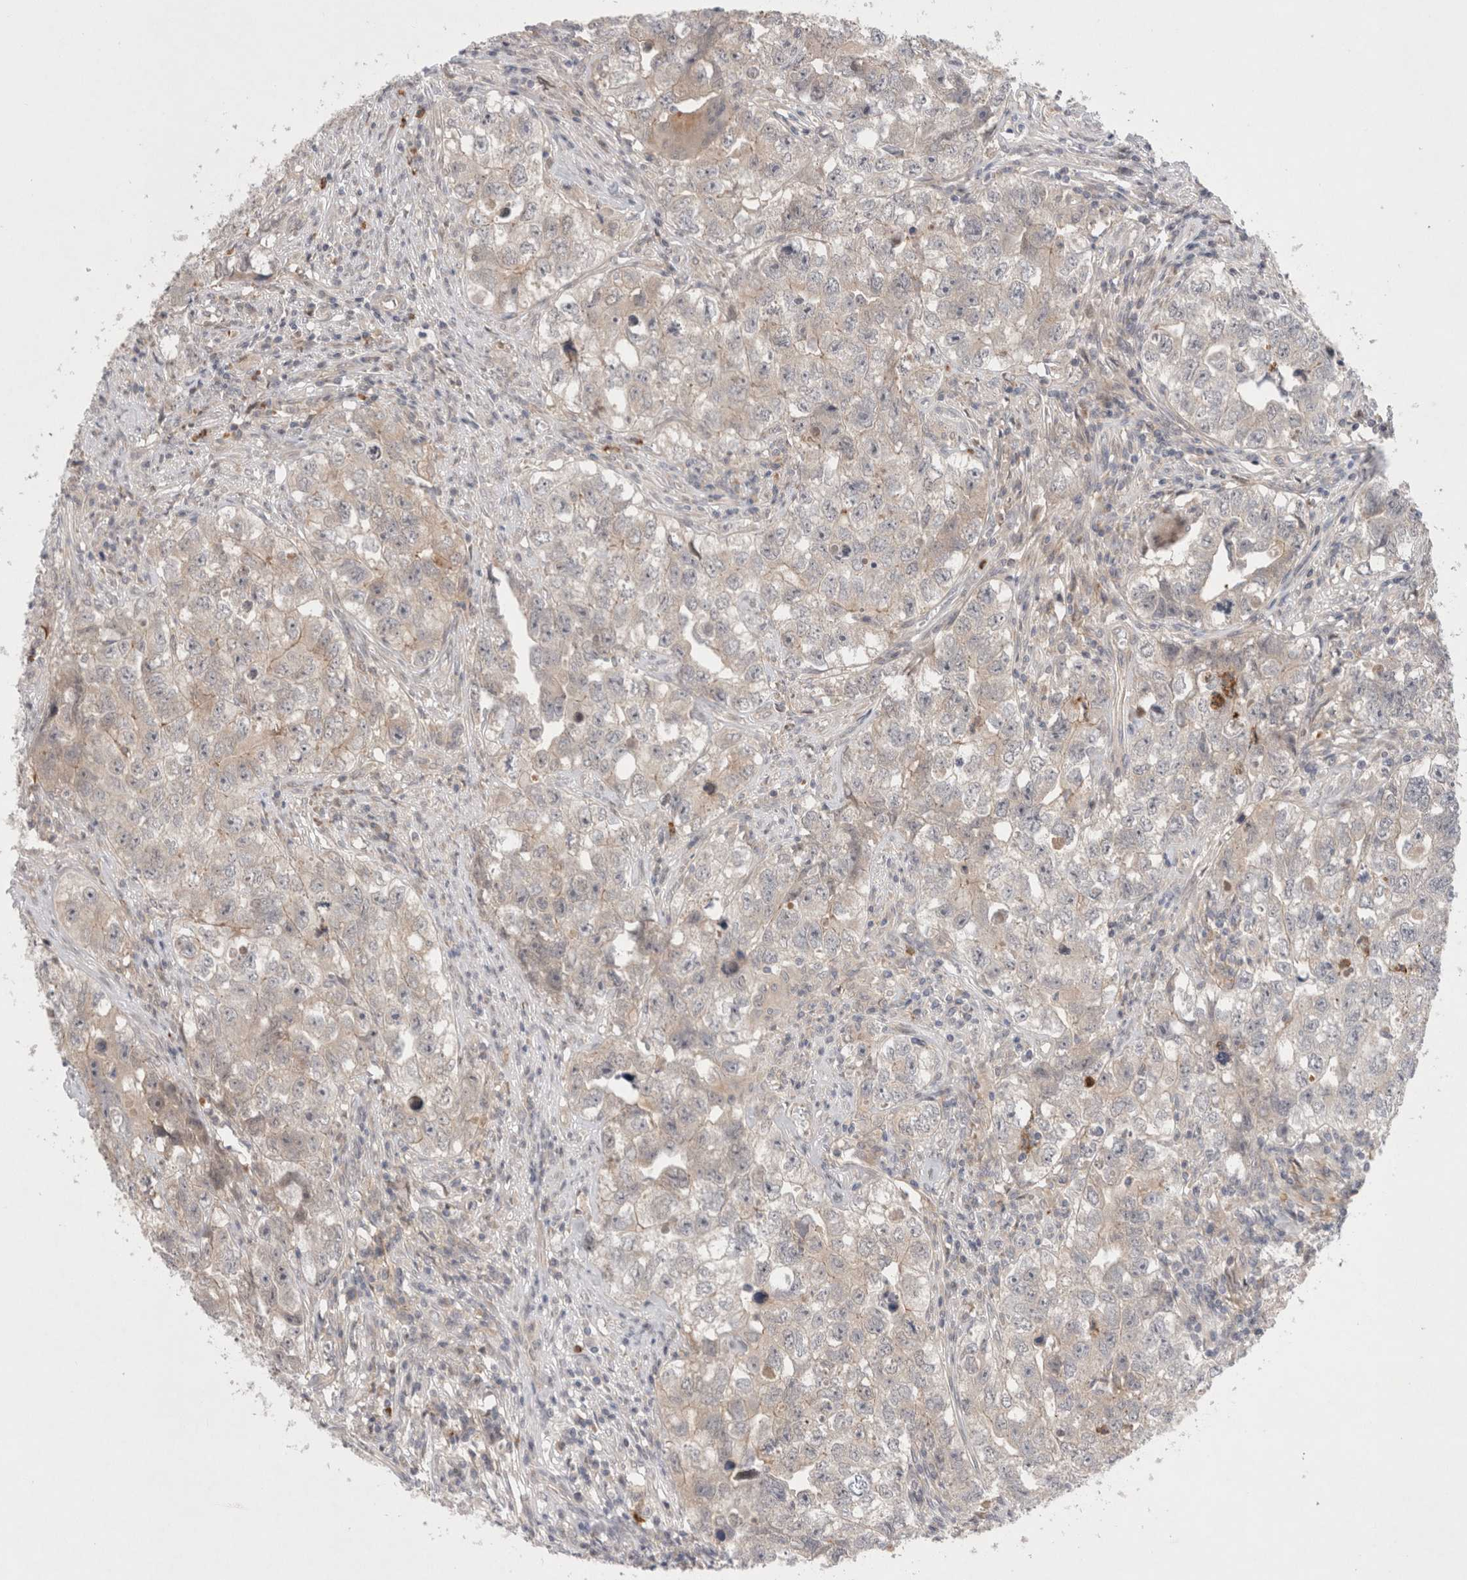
{"staining": {"intensity": "negative", "quantity": "none", "location": "none"}, "tissue": "testis cancer", "cell_type": "Tumor cells", "image_type": "cancer", "snomed": [{"axis": "morphology", "description": "Seminoma, NOS"}, {"axis": "morphology", "description": "Carcinoma, Embryonal, NOS"}, {"axis": "topography", "description": "Testis"}], "caption": "Testis cancer (embryonal carcinoma) stained for a protein using IHC shows no expression tumor cells.", "gene": "GSDMB", "patient": {"sex": "male", "age": 43}}